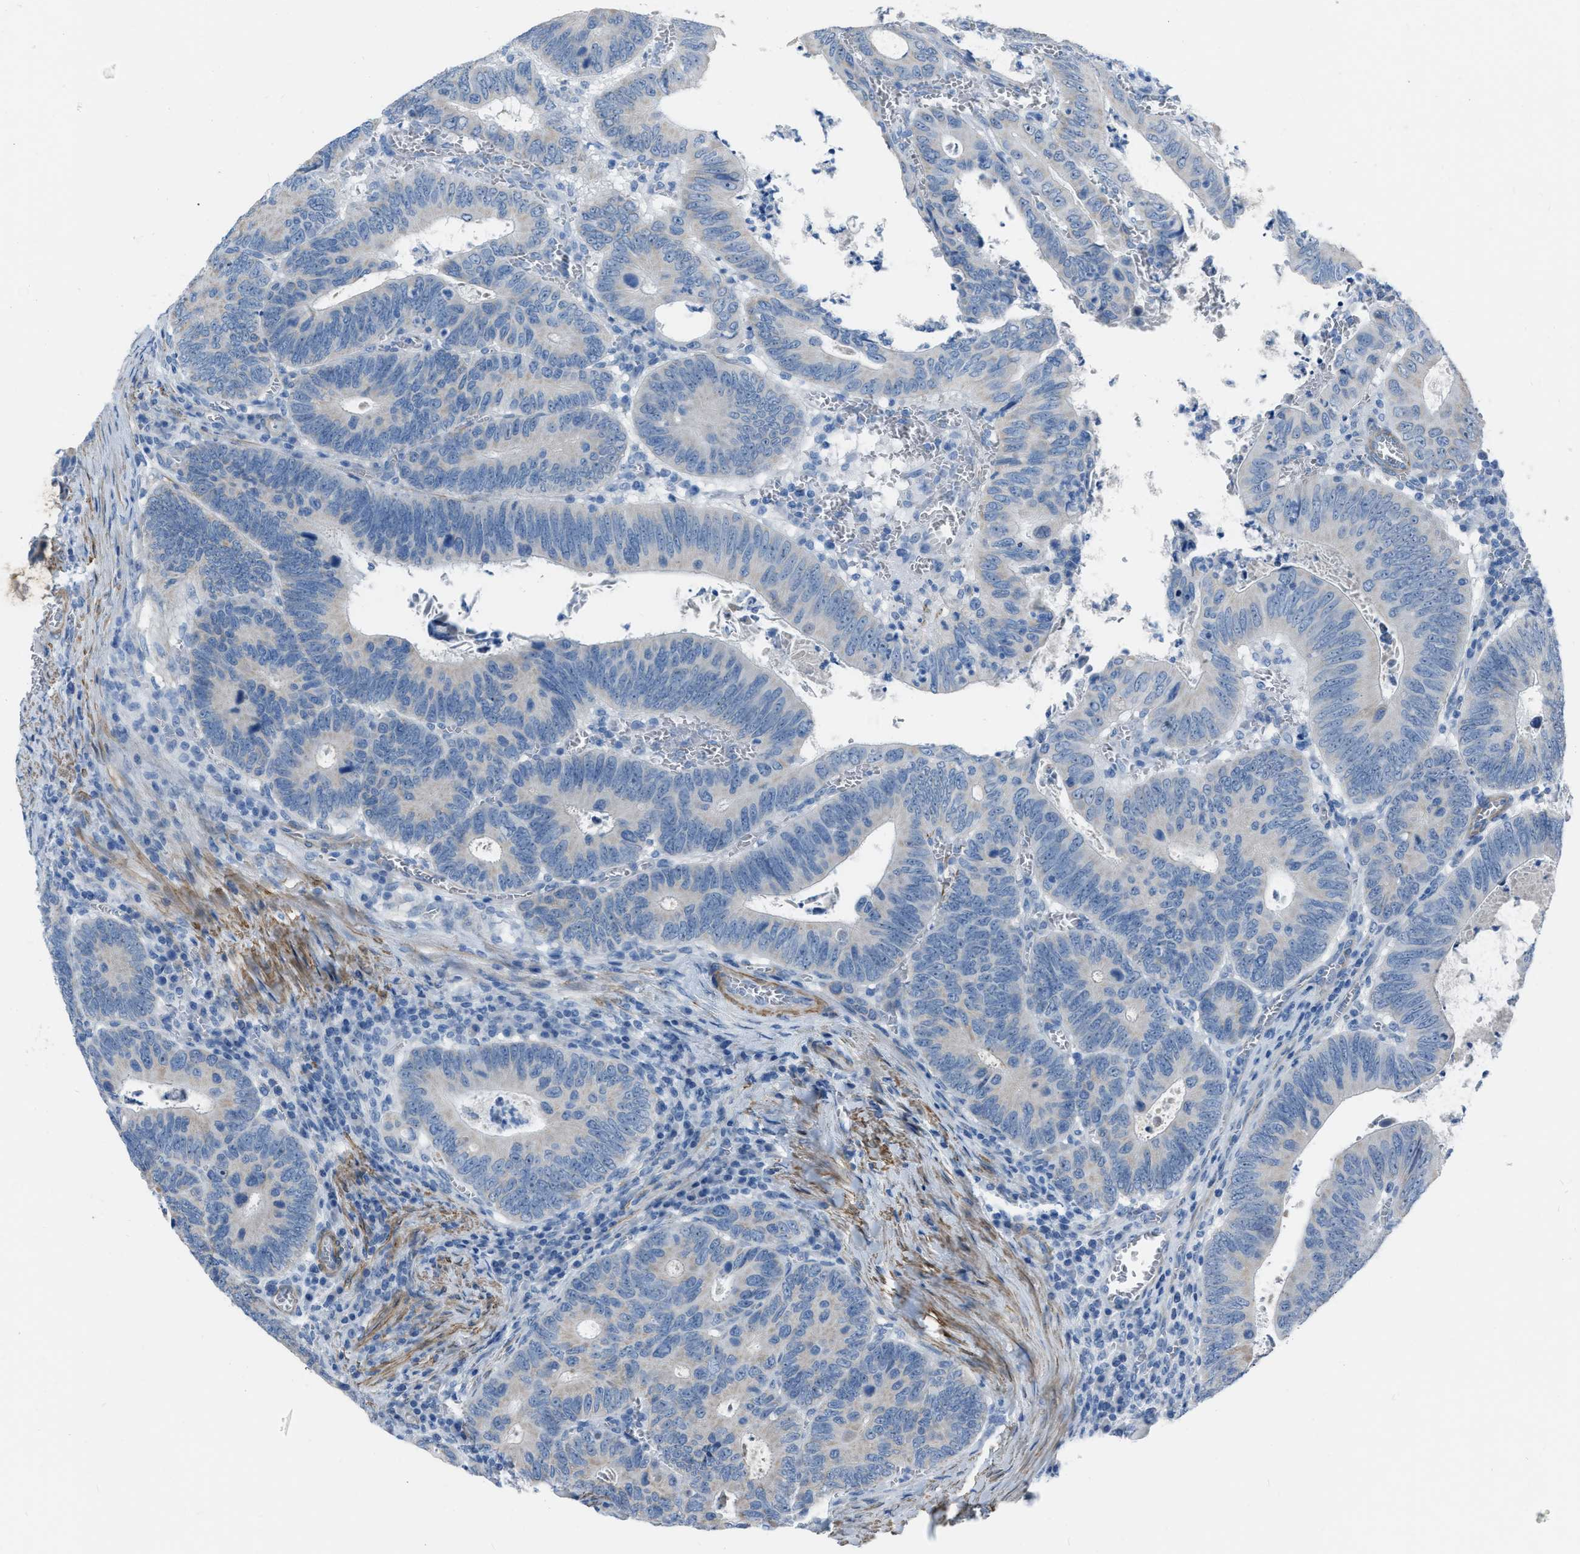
{"staining": {"intensity": "weak", "quantity": "<25%", "location": "cytoplasmic/membranous"}, "tissue": "colorectal cancer", "cell_type": "Tumor cells", "image_type": "cancer", "snomed": [{"axis": "morphology", "description": "Inflammation, NOS"}, {"axis": "morphology", "description": "Adenocarcinoma, NOS"}, {"axis": "topography", "description": "Colon"}], "caption": "High magnification brightfield microscopy of colorectal cancer (adenocarcinoma) stained with DAB (3,3'-diaminobenzidine) (brown) and counterstained with hematoxylin (blue): tumor cells show no significant expression.", "gene": "SPATC1L", "patient": {"sex": "male", "age": 72}}